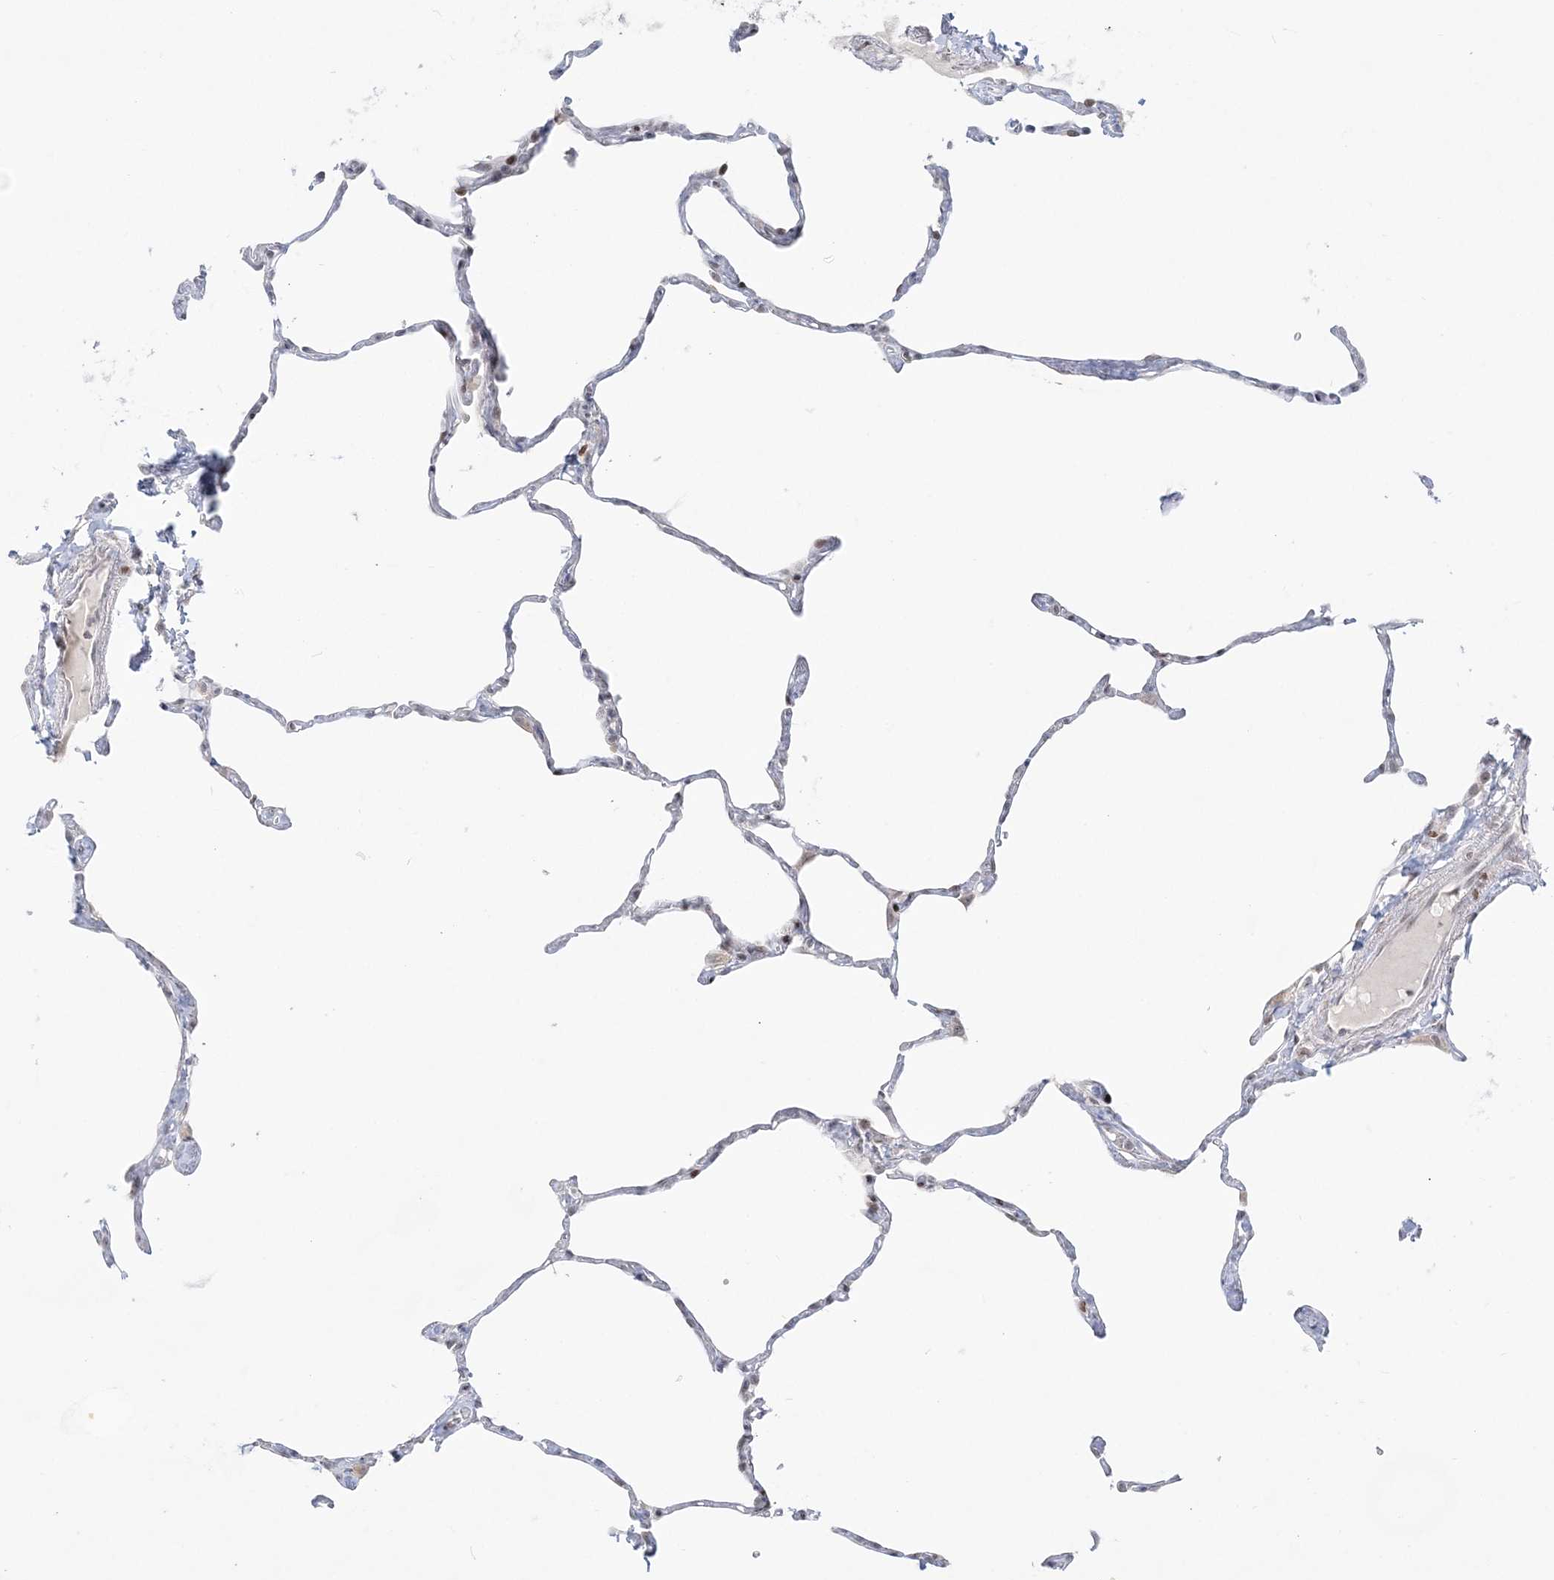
{"staining": {"intensity": "weak", "quantity": "<25%", "location": "nuclear"}, "tissue": "lung", "cell_type": "Alveolar cells", "image_type": "normal", "snomed": [{"axis": "morphology", "description": "Normal tissue, NOS"}, {"axis": "topography", "description": "Lung"}], "caption": "Immunohistochemical staining of normal lung reveals no significant staining in alveolar cells.", "gene": "SH3BP4", "patient": {"sex": "male", "age": 65}}